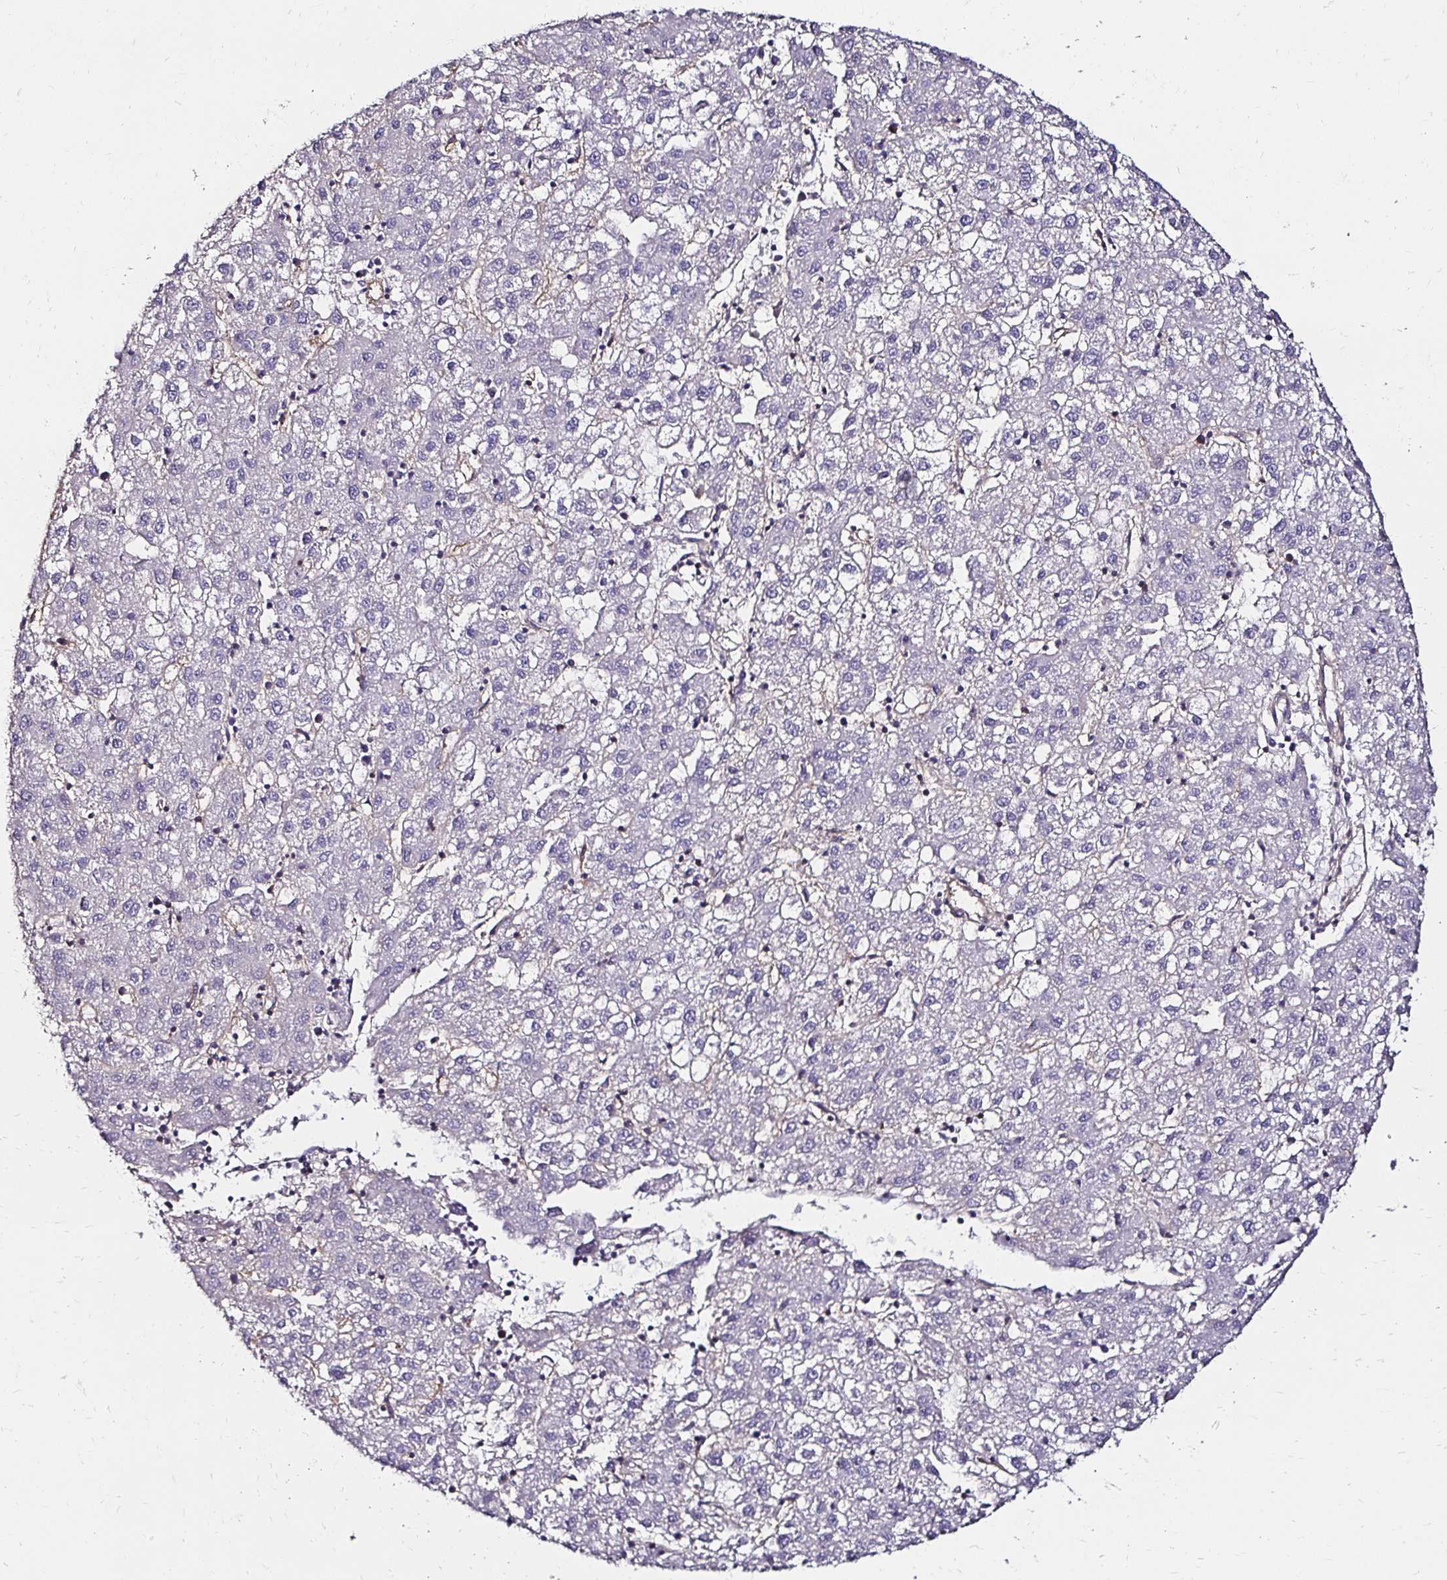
{"staining": {"intensity": "negative", "quantity": "none", "location": "none"}, "tissue": "liver cancer", "cell_type": "Tumor cells", "image_type": "cancer", "snomed": [{"axis": "morphology", "description": "Carcinoma, Hepatocellular, NOS"}, {"axis": "topography", "description": "Liver"}], "caption": "DAB (3,3'-diaminobenzidine) immunohistochemical staining of human hepatocellular carcinoma (liver) reveals no significant expression in tumor cells.", "gene": "ITGB1", "patient": {"sex": "male", "age": 72}}